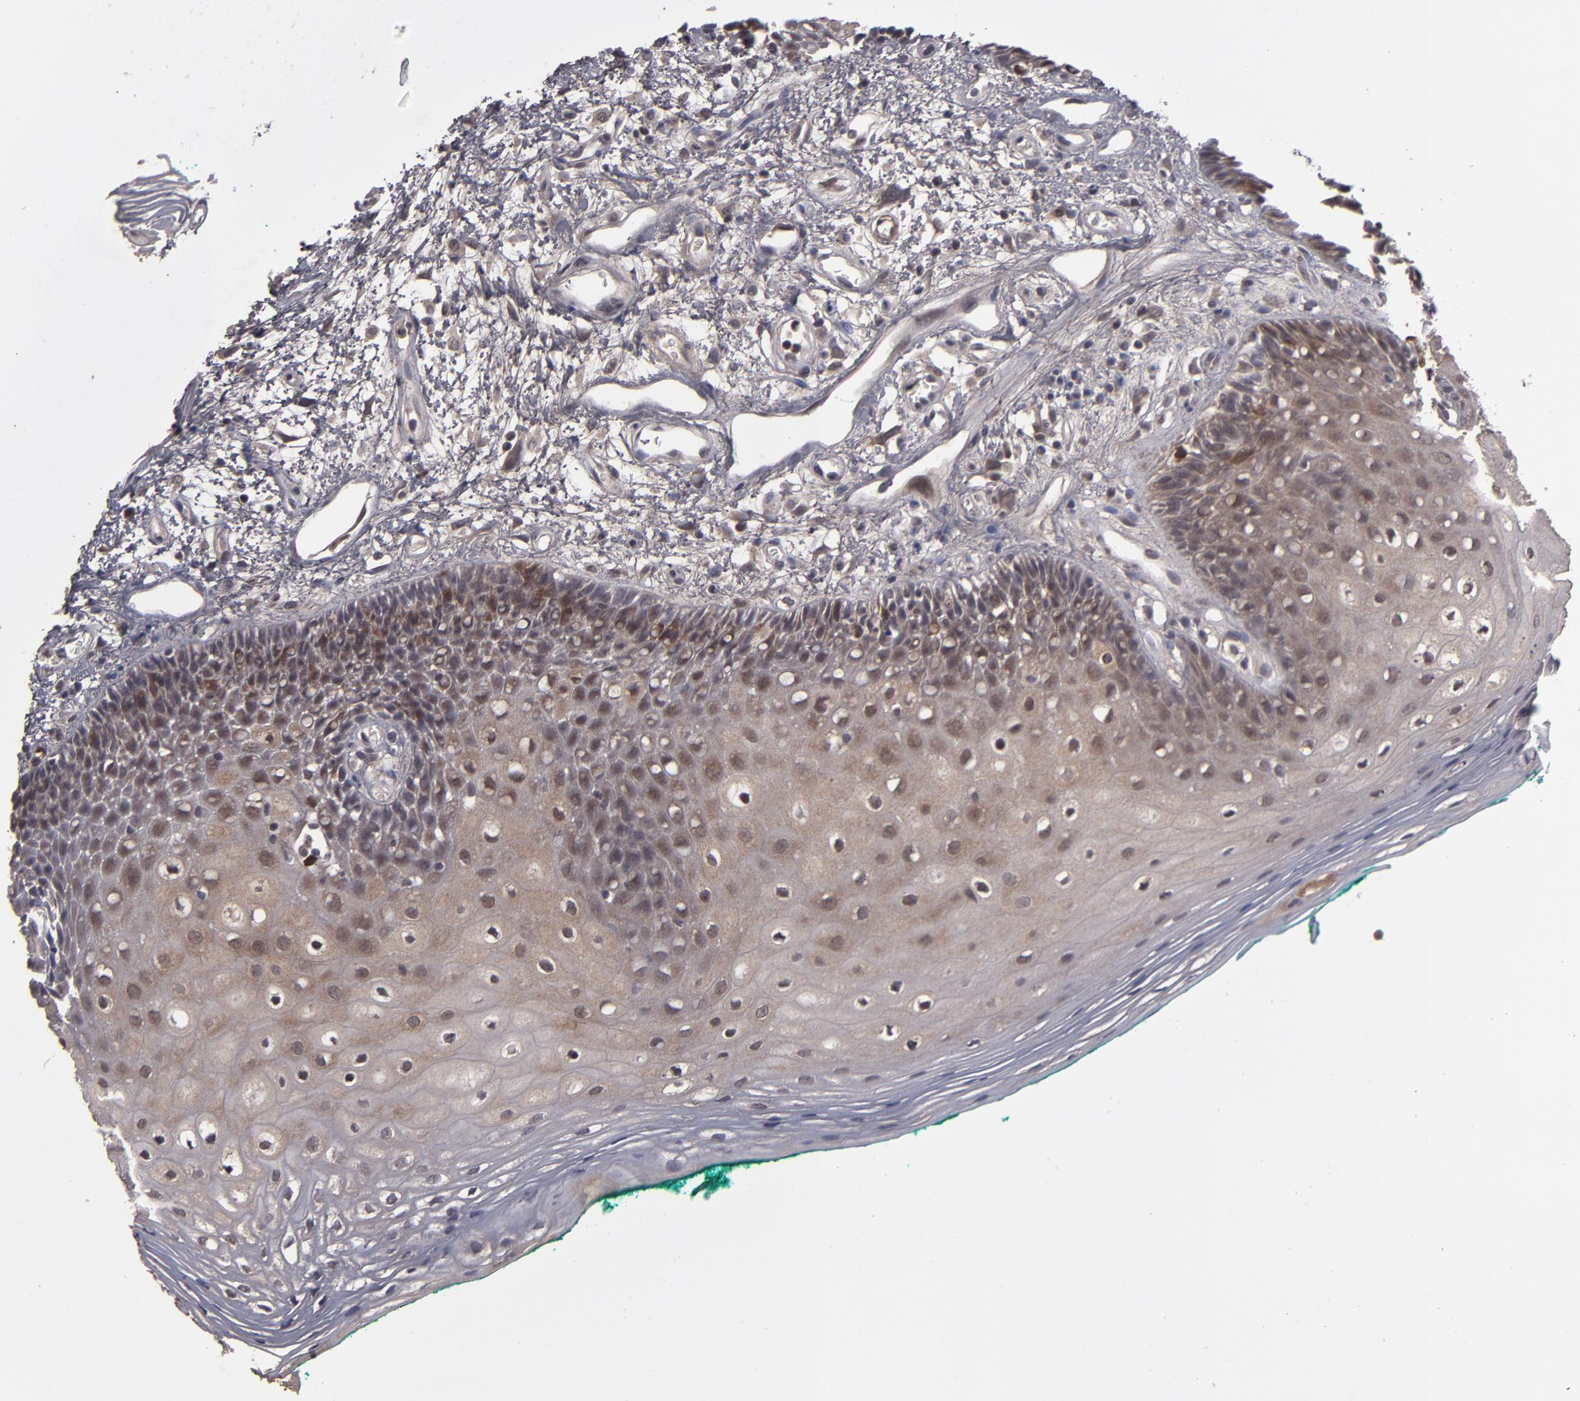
{"staining": {"intensity": "moderate", "quantity": "25%-75%", "location": "cytoplasmic/membranous"}, "tissue": "oral mucosa", "cell_type": "Squamous epithelial cells", "image_type": "normal", "snomed": [{"axis": "morphology", "description": "Normal tissue, NOS"}, {"axis": "morphology", "description": "Squamous cell carcinoma, NOS"}, {"axis": "topography", "description": "Skeletal muscle"}, {"axis": "topography", "description": "Oral tissue"}, {"axis": "topography", "description": "Head-Neck"}], "caption": "High-magnification brightfield microscopy of normal oral mucosa stained with DAB (3,3'-diaminobenzidine) (brown) and counterstained with hematoxylin (blue). squamous epithelial cells exhibit moderate cytoplasmic/membranous positivity is present in approximately25%-75% of cells.", "gene": "TYMS", "patient": {"sex": "female", "age": 84}}